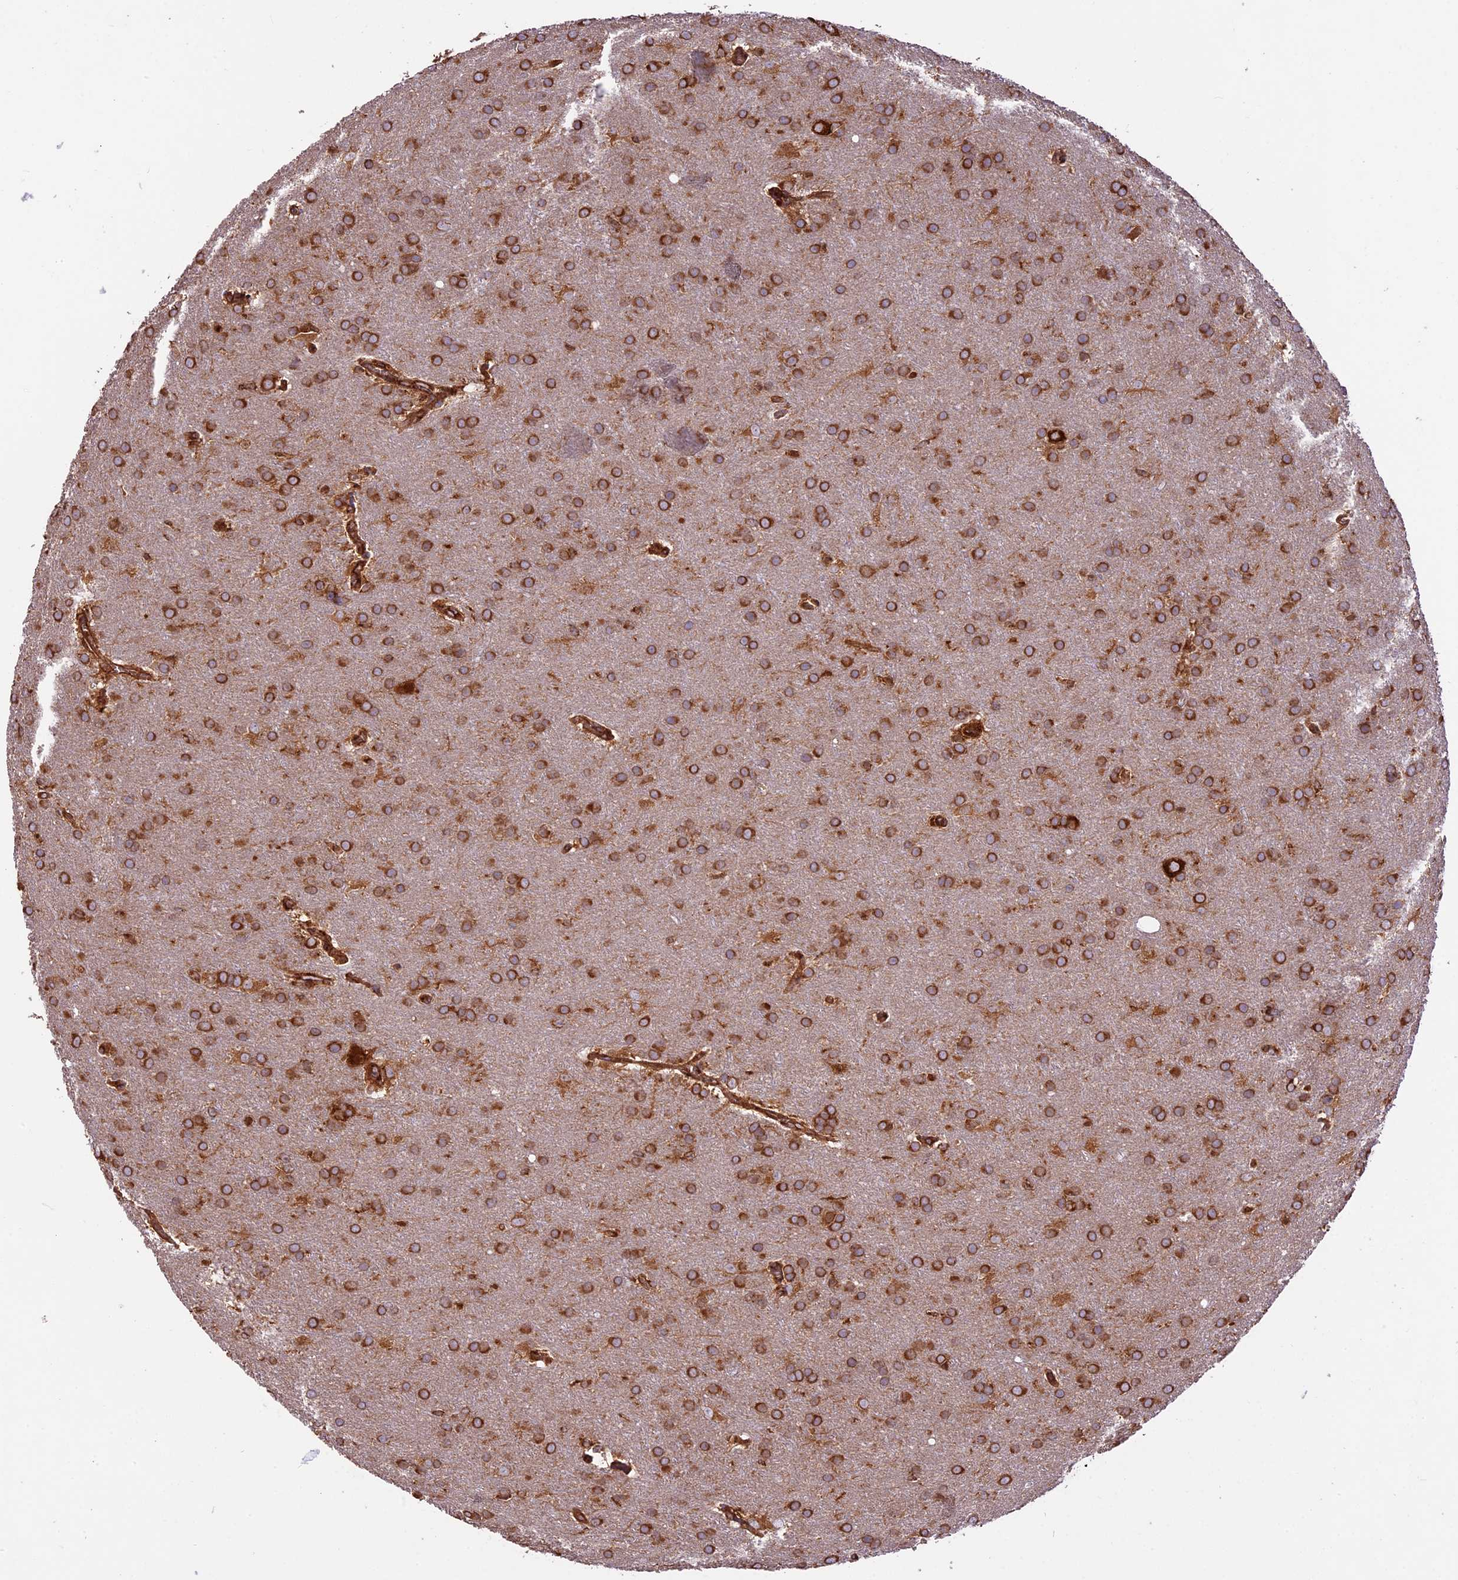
{"staining": {"intensity": "strong", "quantity": ">75%", "location": "cytoplasmic/membranous"}, "tissue": "glioma", "cell_type": "Tumor cells", "image_type": "cancer", "snomed": [{"axis": "morphology", "description": "Glioma, malignant, Low grade"}, {"axis": "topography", "description": "Brain"}], "caption": "Protein staining of glioma tissue exhibits strong cytoplasmic/membranous positivity in about >75% of tumor cells.", "gene": "KARS1", "patient": {"sex": "female", "age": 32}}